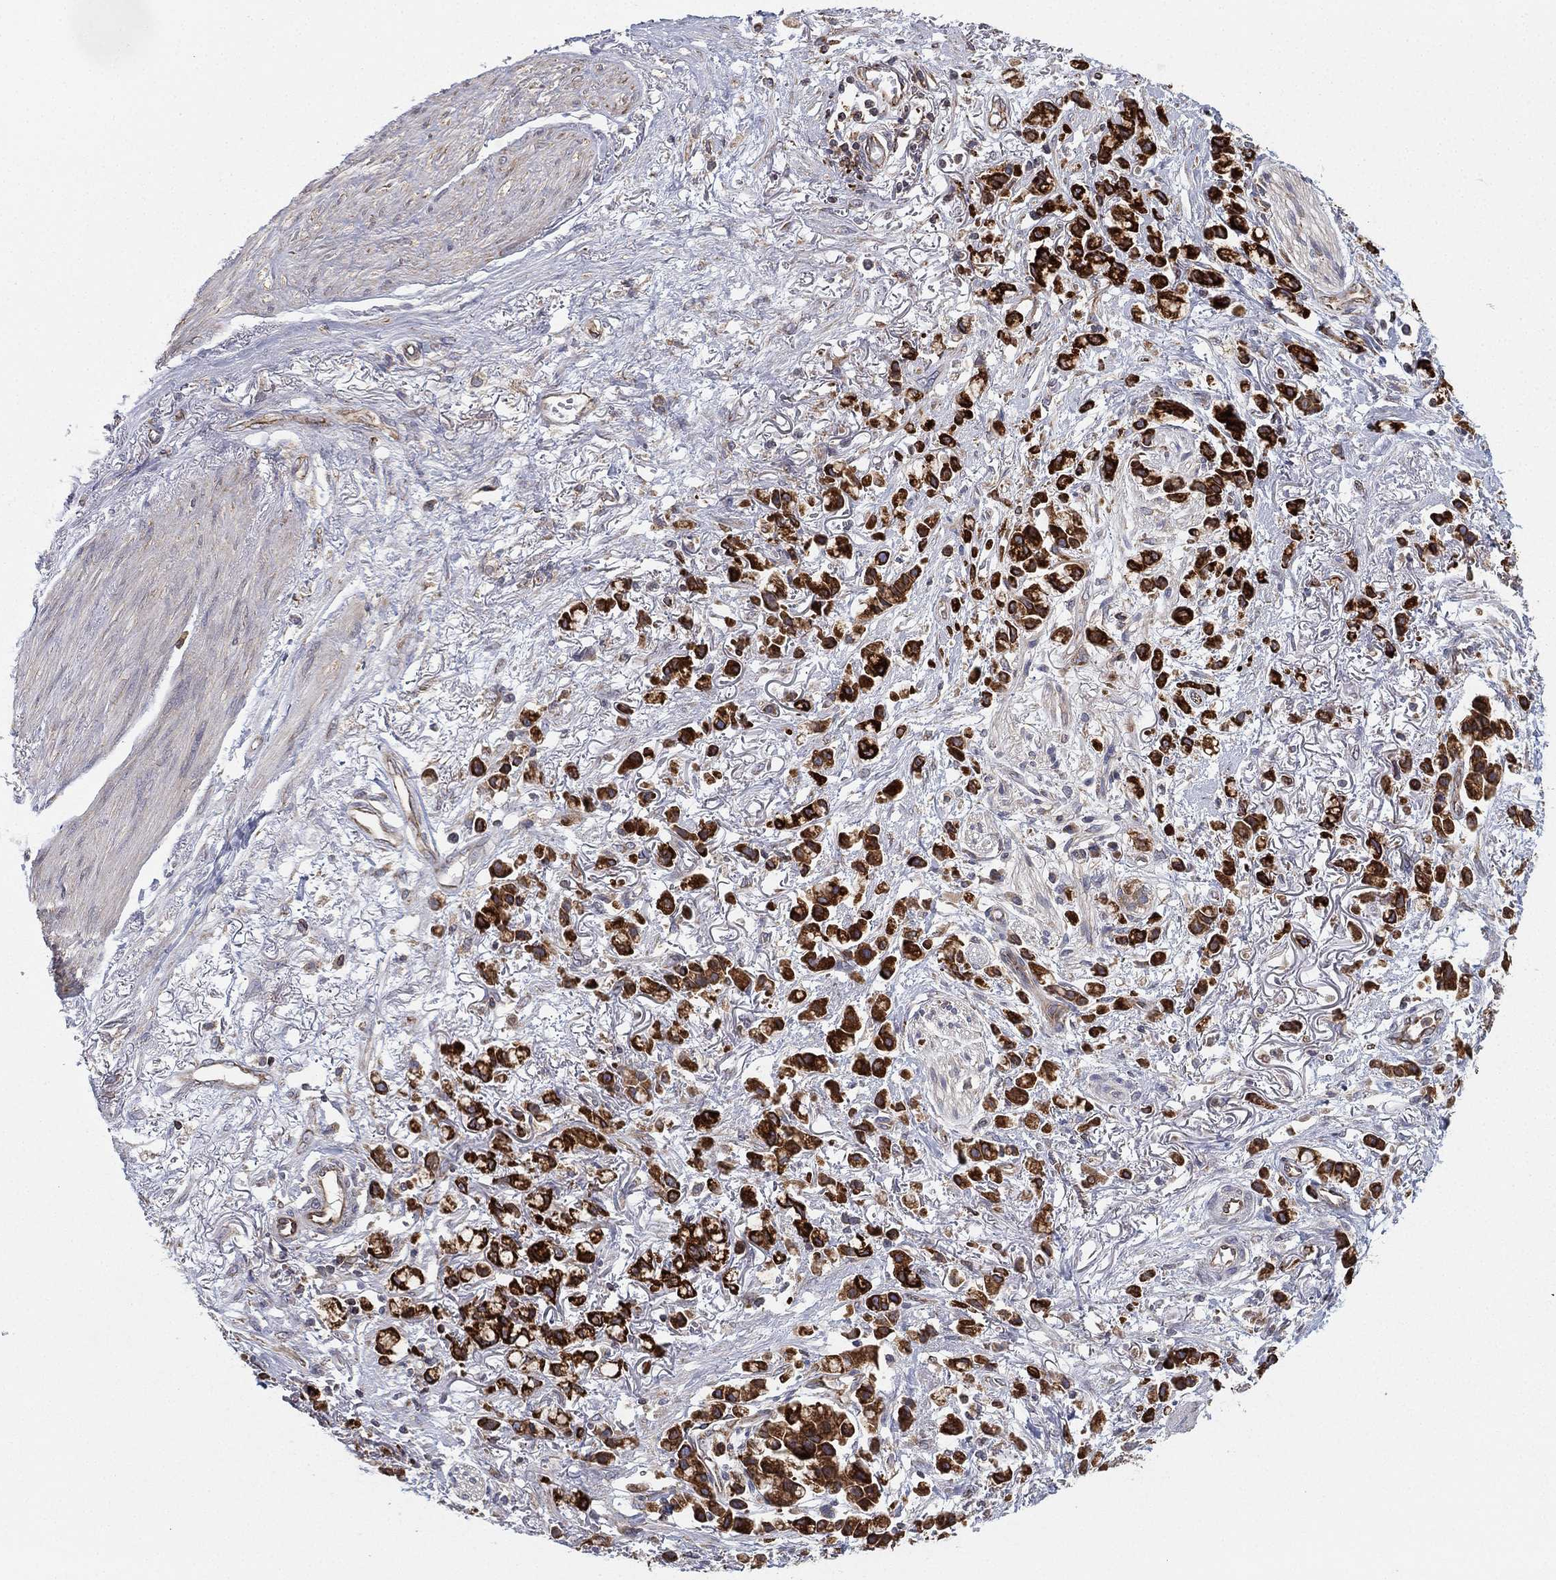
{"staining": {"intensity": "strong", "quantity": ">75%", "location": "cytoplasmic/membranous"}, "tissue": "stomach cancer", "cell_type": "Tumor cells", "image_type": "cancer", "snomed": [{"axis": "morphology", "description": "Adenocarcinoma, NOS"}, {"axis": "topography", "description": "Stomach"}], "caption": "Protein expression analysis of human adenocarcinoma (stomach) reveals strong cytoplasmic/membranous positivity in approximately >75% of tumor cells. Immunohistochemistry stains the protein in brown and the nuclei are stained blue.", "gene": "CYB5B", "patient": {"sex": "female", "age": 81}}